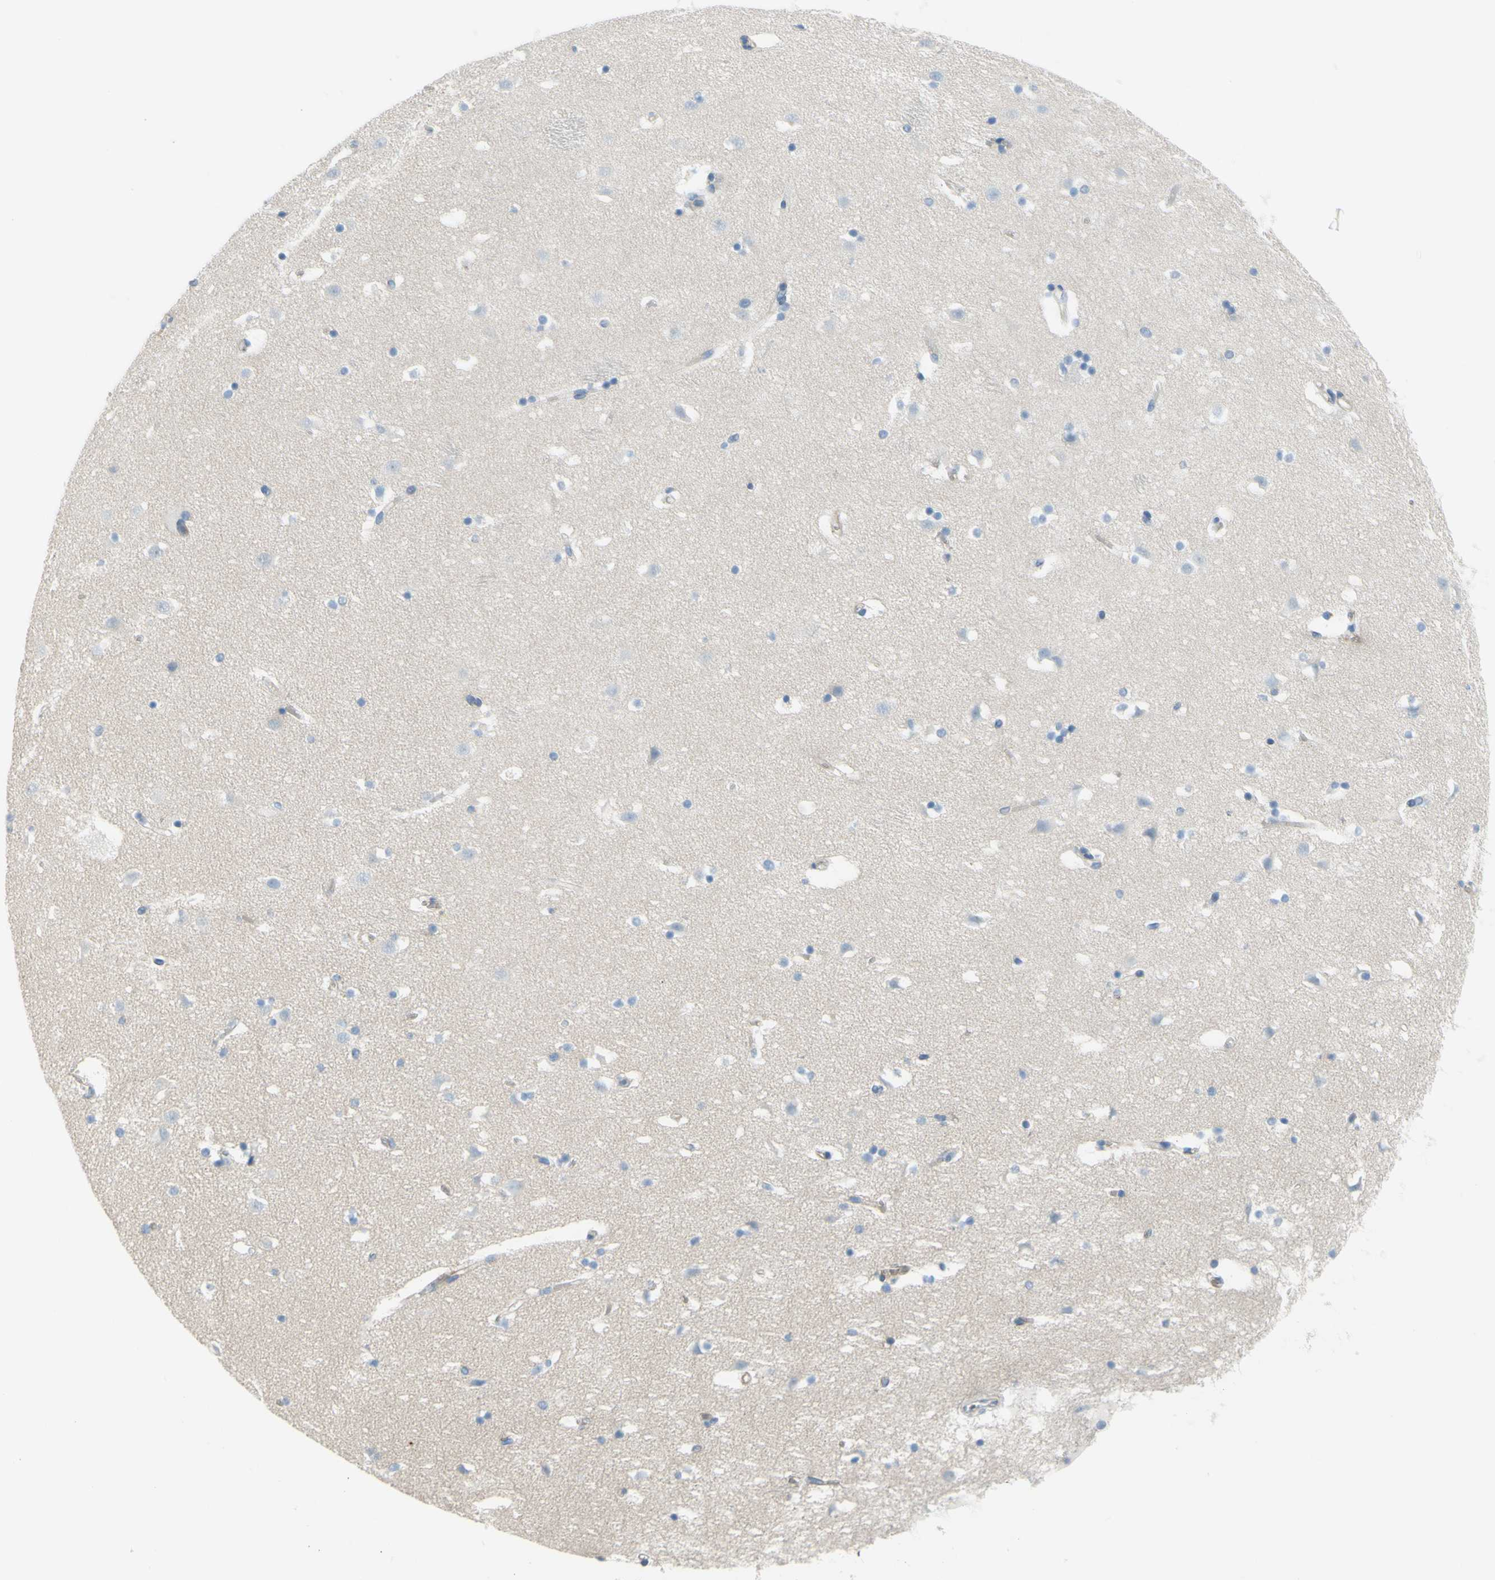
{"staining": {"intensity": "negative", "quantity": "none", "location": "none"}, "tissue": "caudate", "cell_type": "Glial cells", "image_type": "normal", "snomed": [{"axis": "morphology", "description": "Normal tissue, NOS"}, {"axis": "topography", "description": "Lateral ventricle wall"}], "caption": "High power microscopy photomicrograph of an immunohistochemistry histopathology image of unremarkable caudate, revealing no significant positivity in glial cells.", "gene": "FRMD4B", "patient": {"sex": "male", "age": 45}}